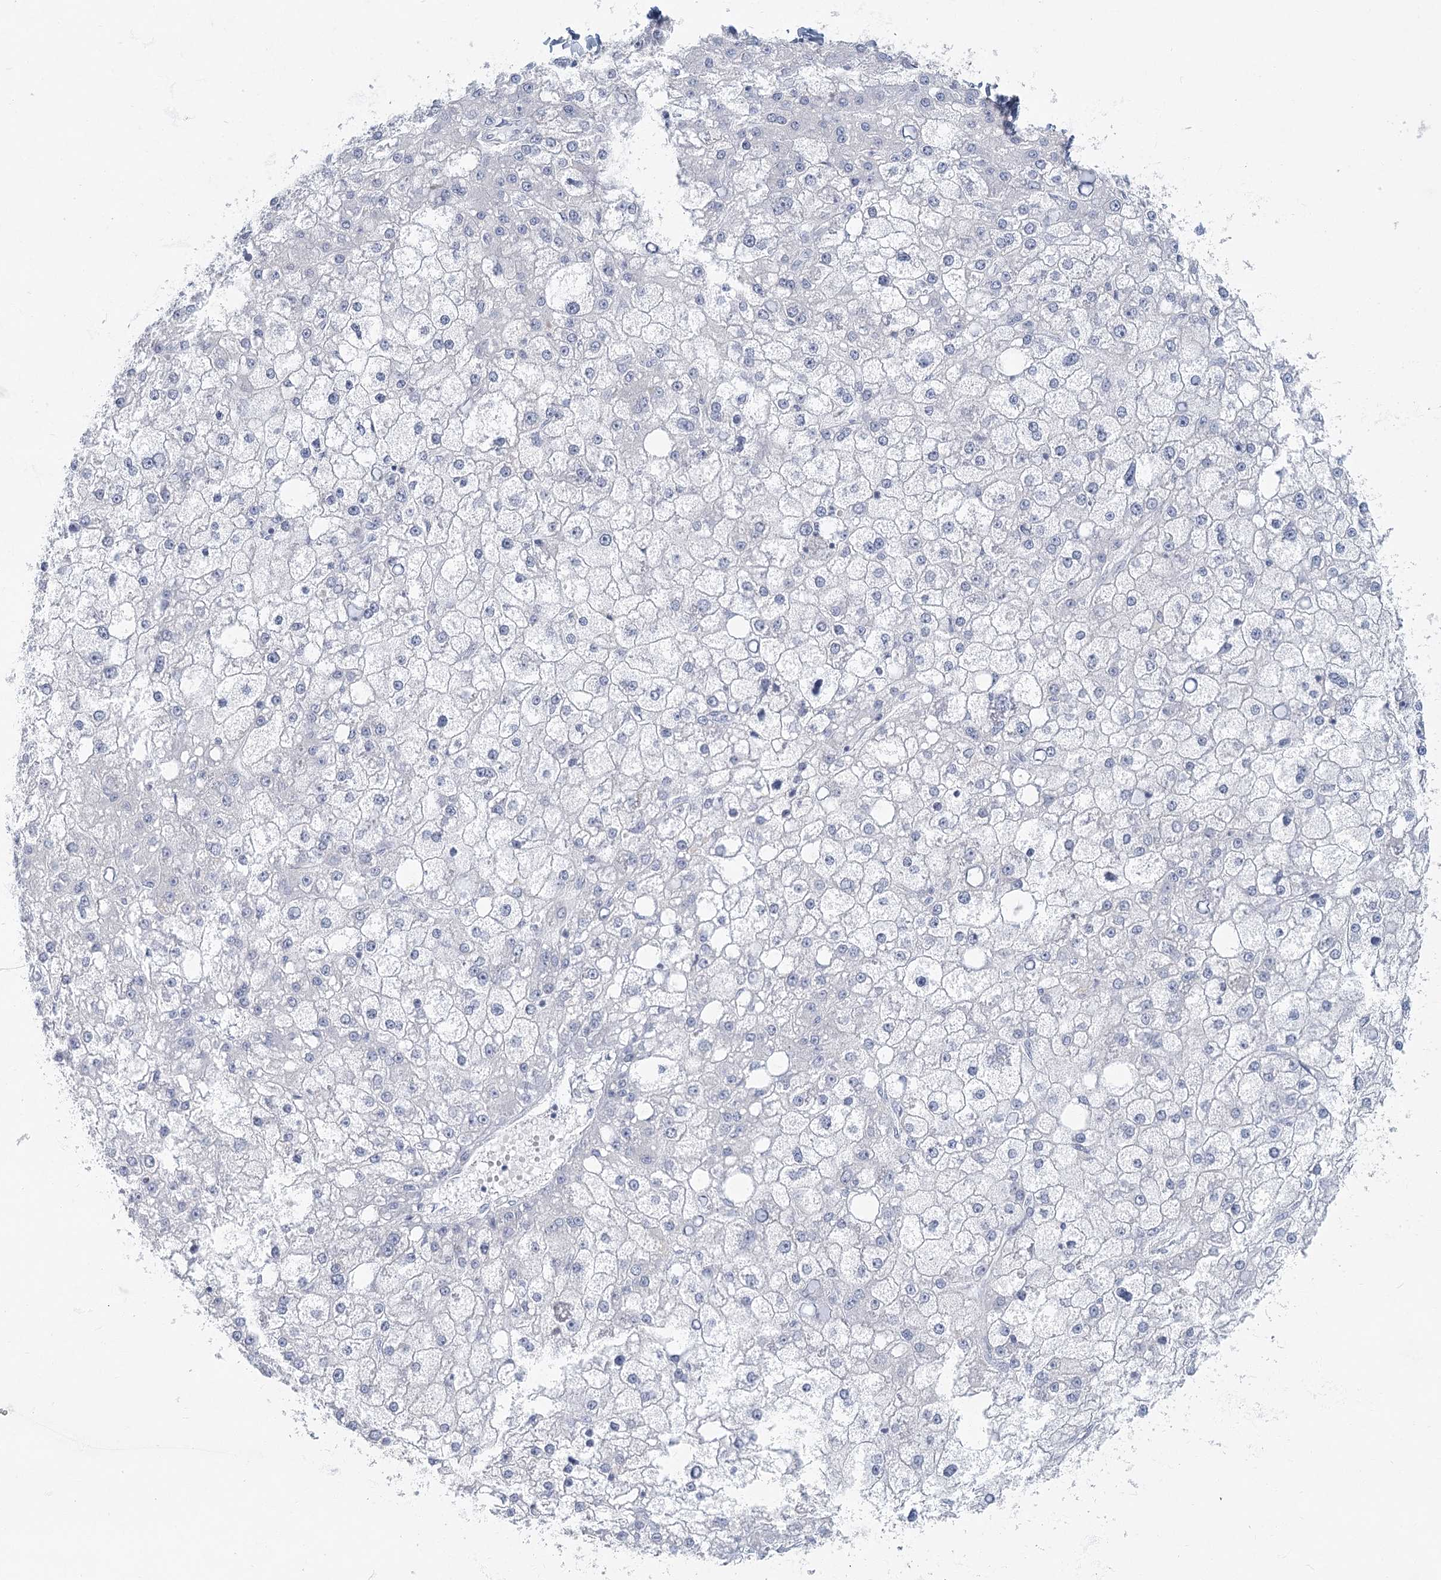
{"staining": {"intensity": "negative", "quantity": "none", "location": "none"}, "tissue": "liver cancer", "cell_type": "Tumor cells", "image_type": "cancer", "snomed": [{"axis": "morphology", "description": "Carcinoma, Hepatocellular, NOS"}, {"axis": "topography", "description": "Liver"}], "caption": "IHC of human liver cancer (hepatocellular carcinoma) displays no staining in tumor cells.", "gene": "FAM110C", "patient": {"sex": "male", "age": 67}}